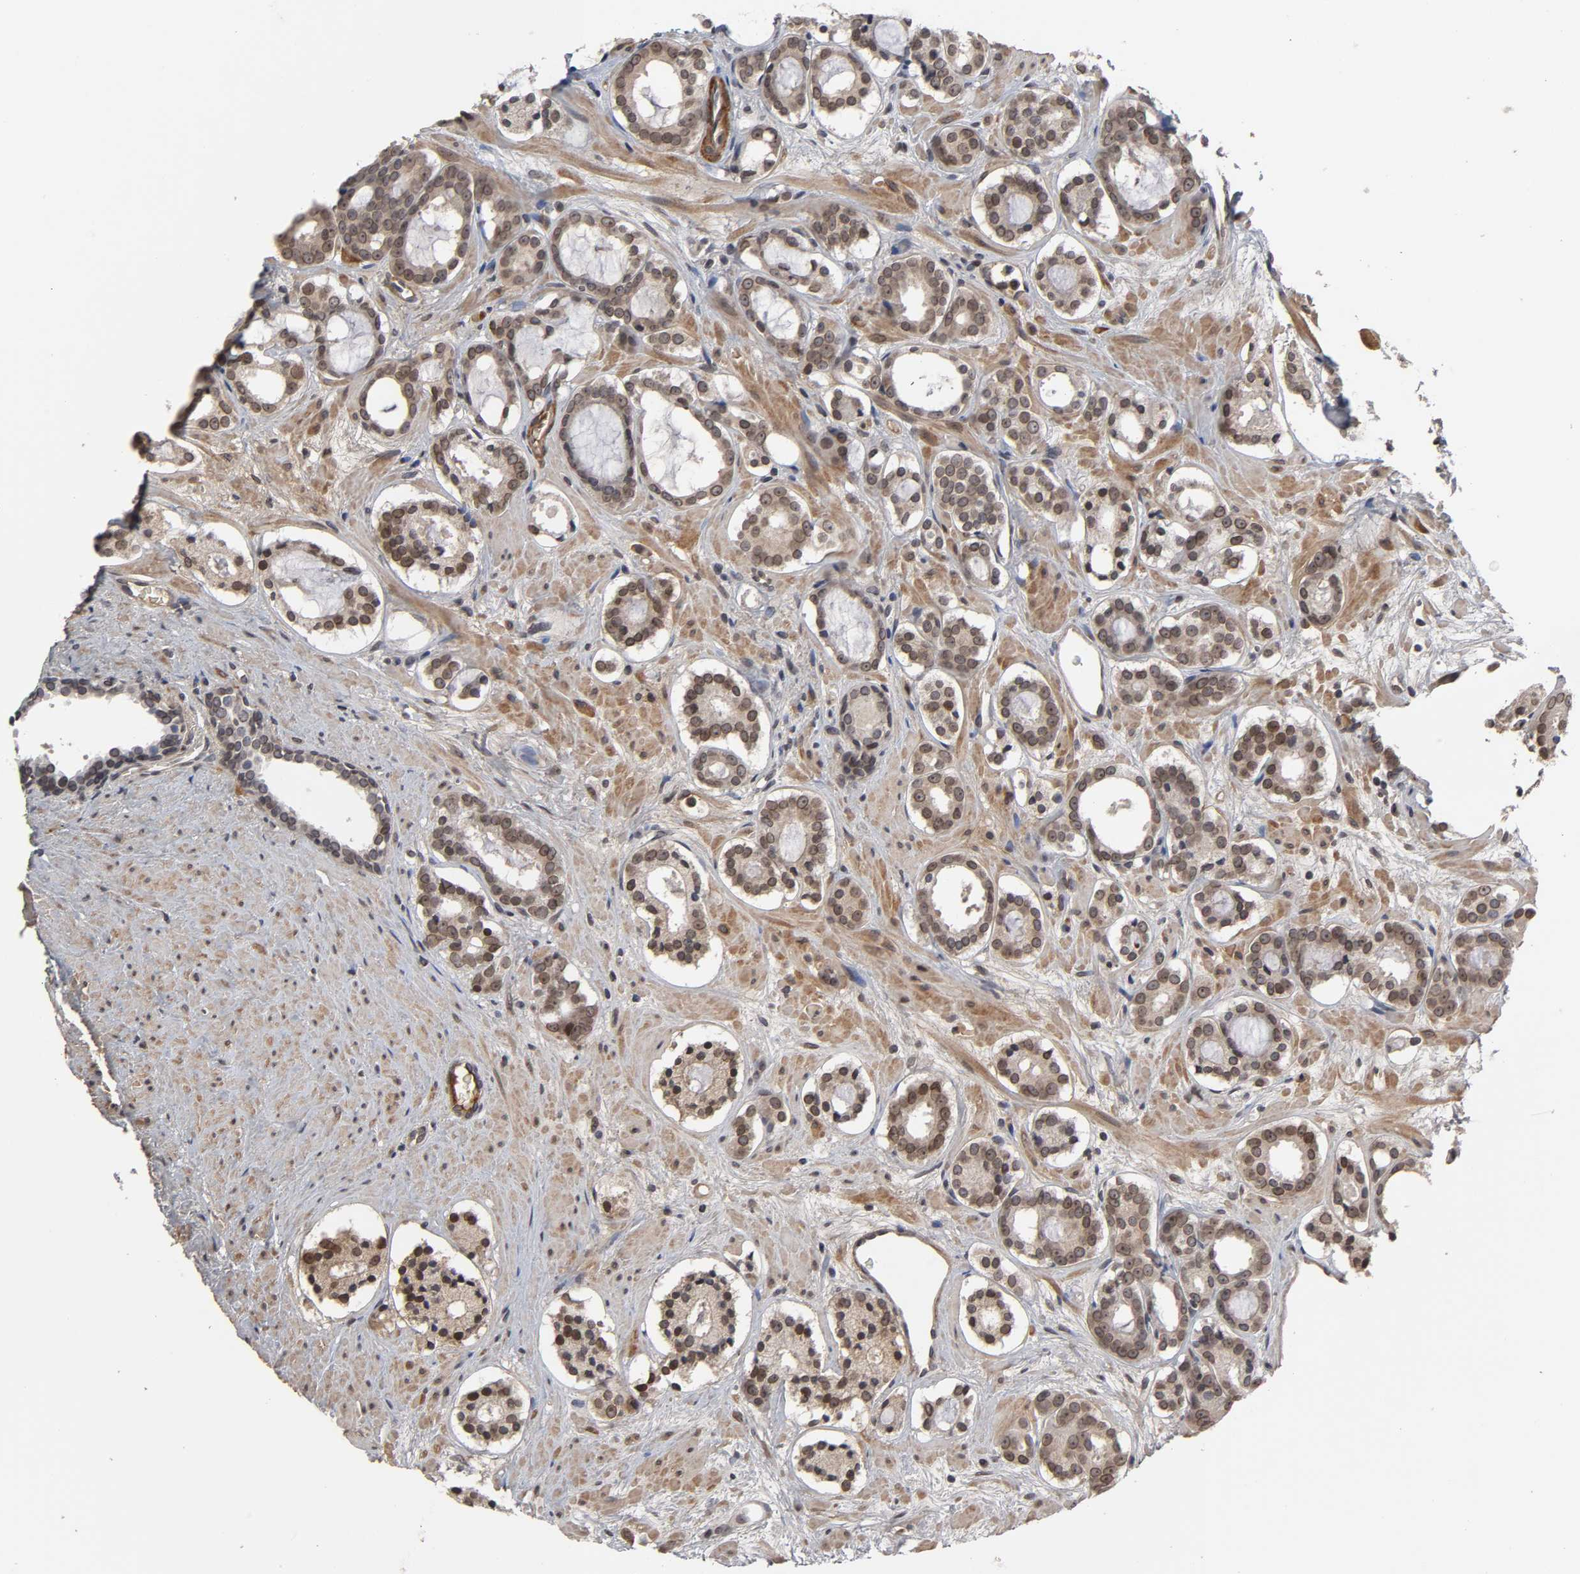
{"staining": {"intensity": "moderate", "quantity": ">75%", "location": "cytoplasmic/membranous,nuclear"}, "tissue": "prostate cancer", "cell_type": "Tumor cells", "image_type": "cancer", "snomed": [{"axis": "morphology", "description": "Adenocarcinoma, Low grade"}, {"axis": "topography", "description": "Prostate"}], "caption": "Tumor cells show medium levels of moderate cytoplasmic/membranous and nuclear positivity in approximately >75% of cells in human prostate cancer.", "gene": "CPN2", "patient": {"sex": "male", "age": 57}}